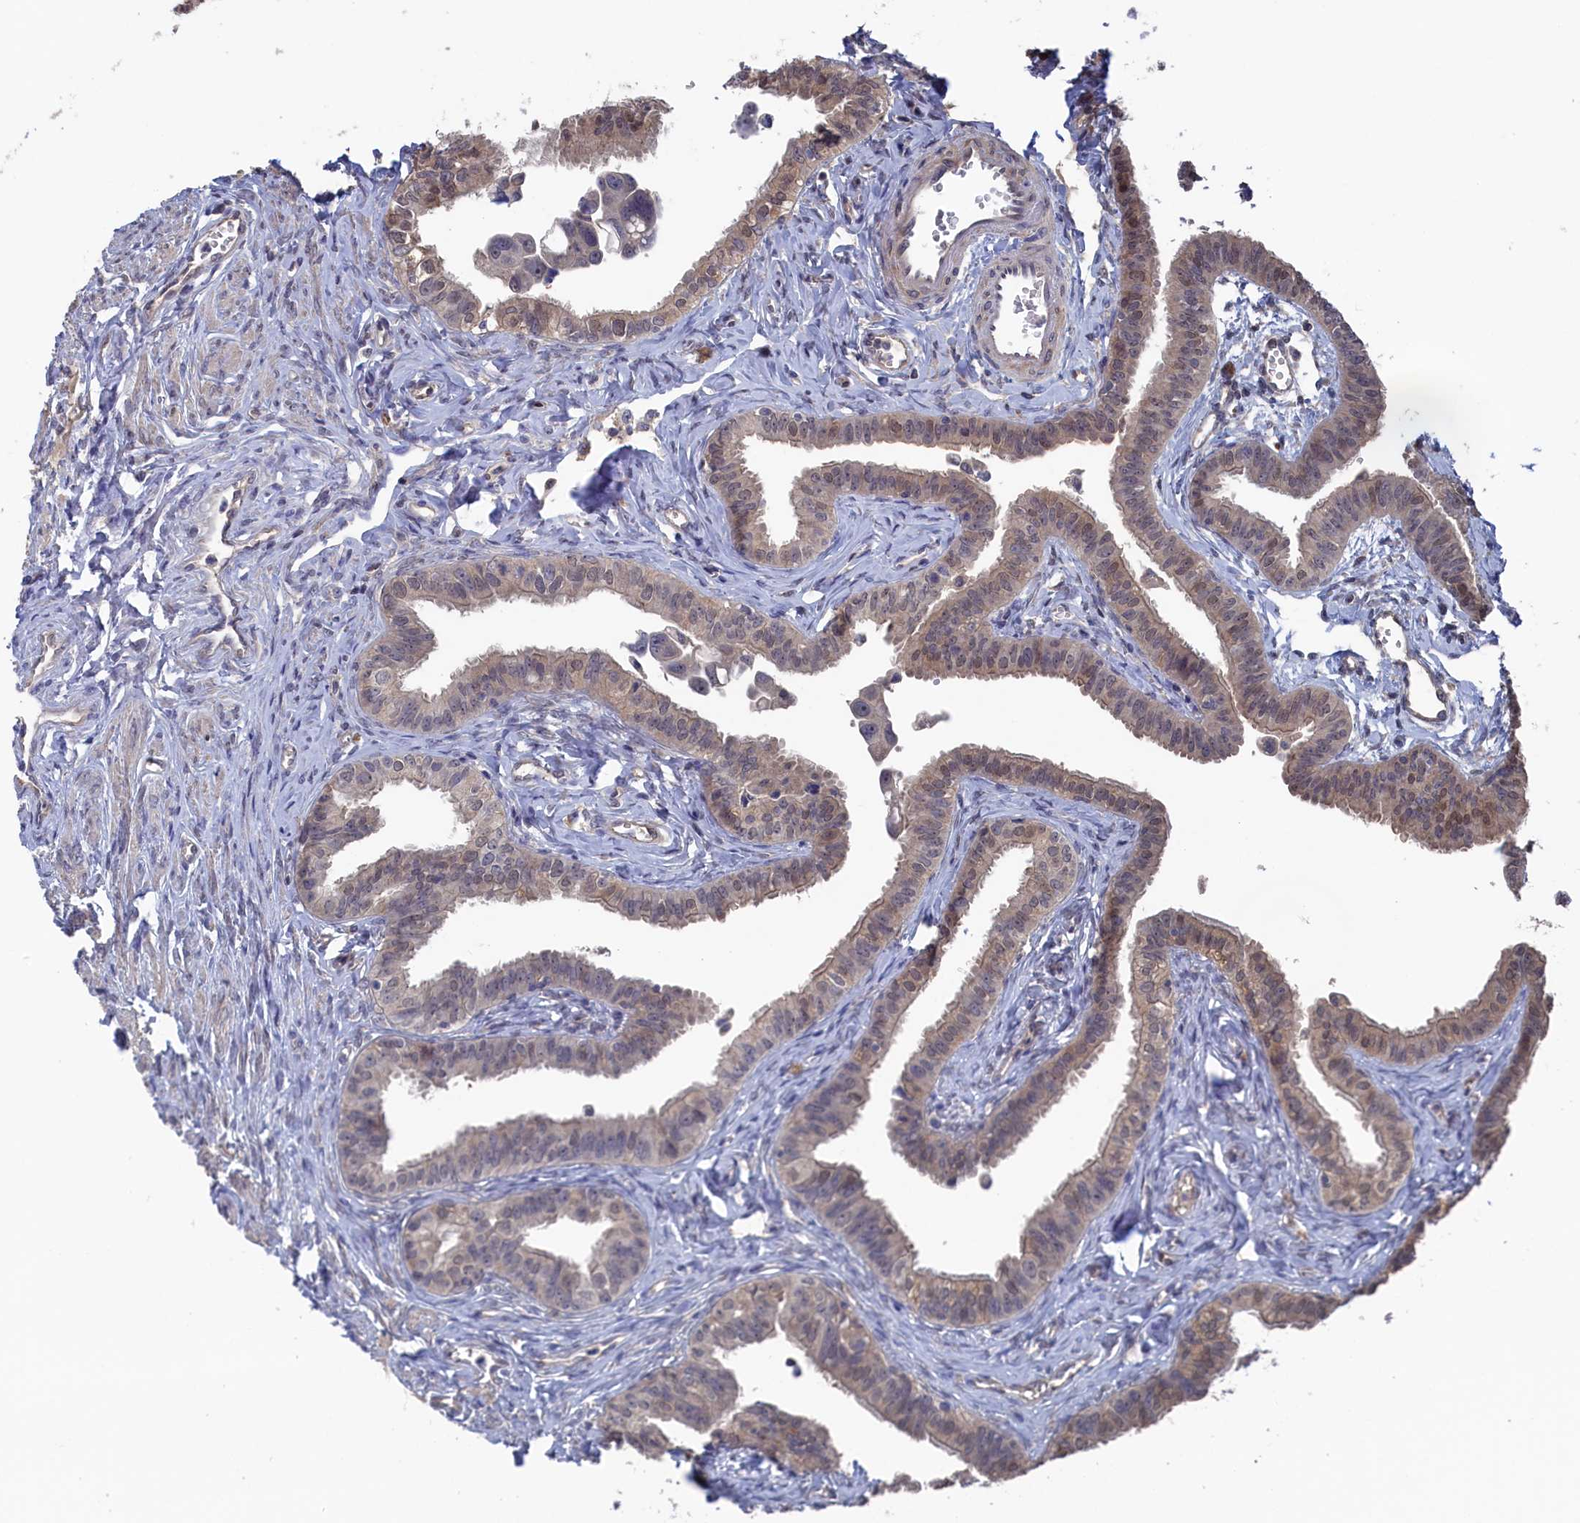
{"staining": {"intensity": "weak", "quantity": "25%-75%", "location": "cytoplasmic/membranous,nuclear"}, "tissue": "fallopian tube", "cell_type": "Glandular cells", "image_type": "normal", "snomed": [{"axis": "morphology", "description": "Normal tissue, NOS"}, {"axis": "morphology", "description": "Carcinoma, NOS"}, {"axis": "topography", "description": "Fallopian tube"}, {"axis": "topography", "description": "Ovary"}], "caption": "High-power microscopy captured an IHC photomicrograph of benign fallopian tube, revealing weak cytoplasmic/membranous,nuclear positivity in about 25%-75% of glandular cells. The protein is stained brown, and the nuclei are stained in blue (DAB (3,3'-diaminobenzidine) IHC with brightfield microscopy, high magnification).", "gene": "NUTF2", "patient": {"sex": "female", "age": 59}}